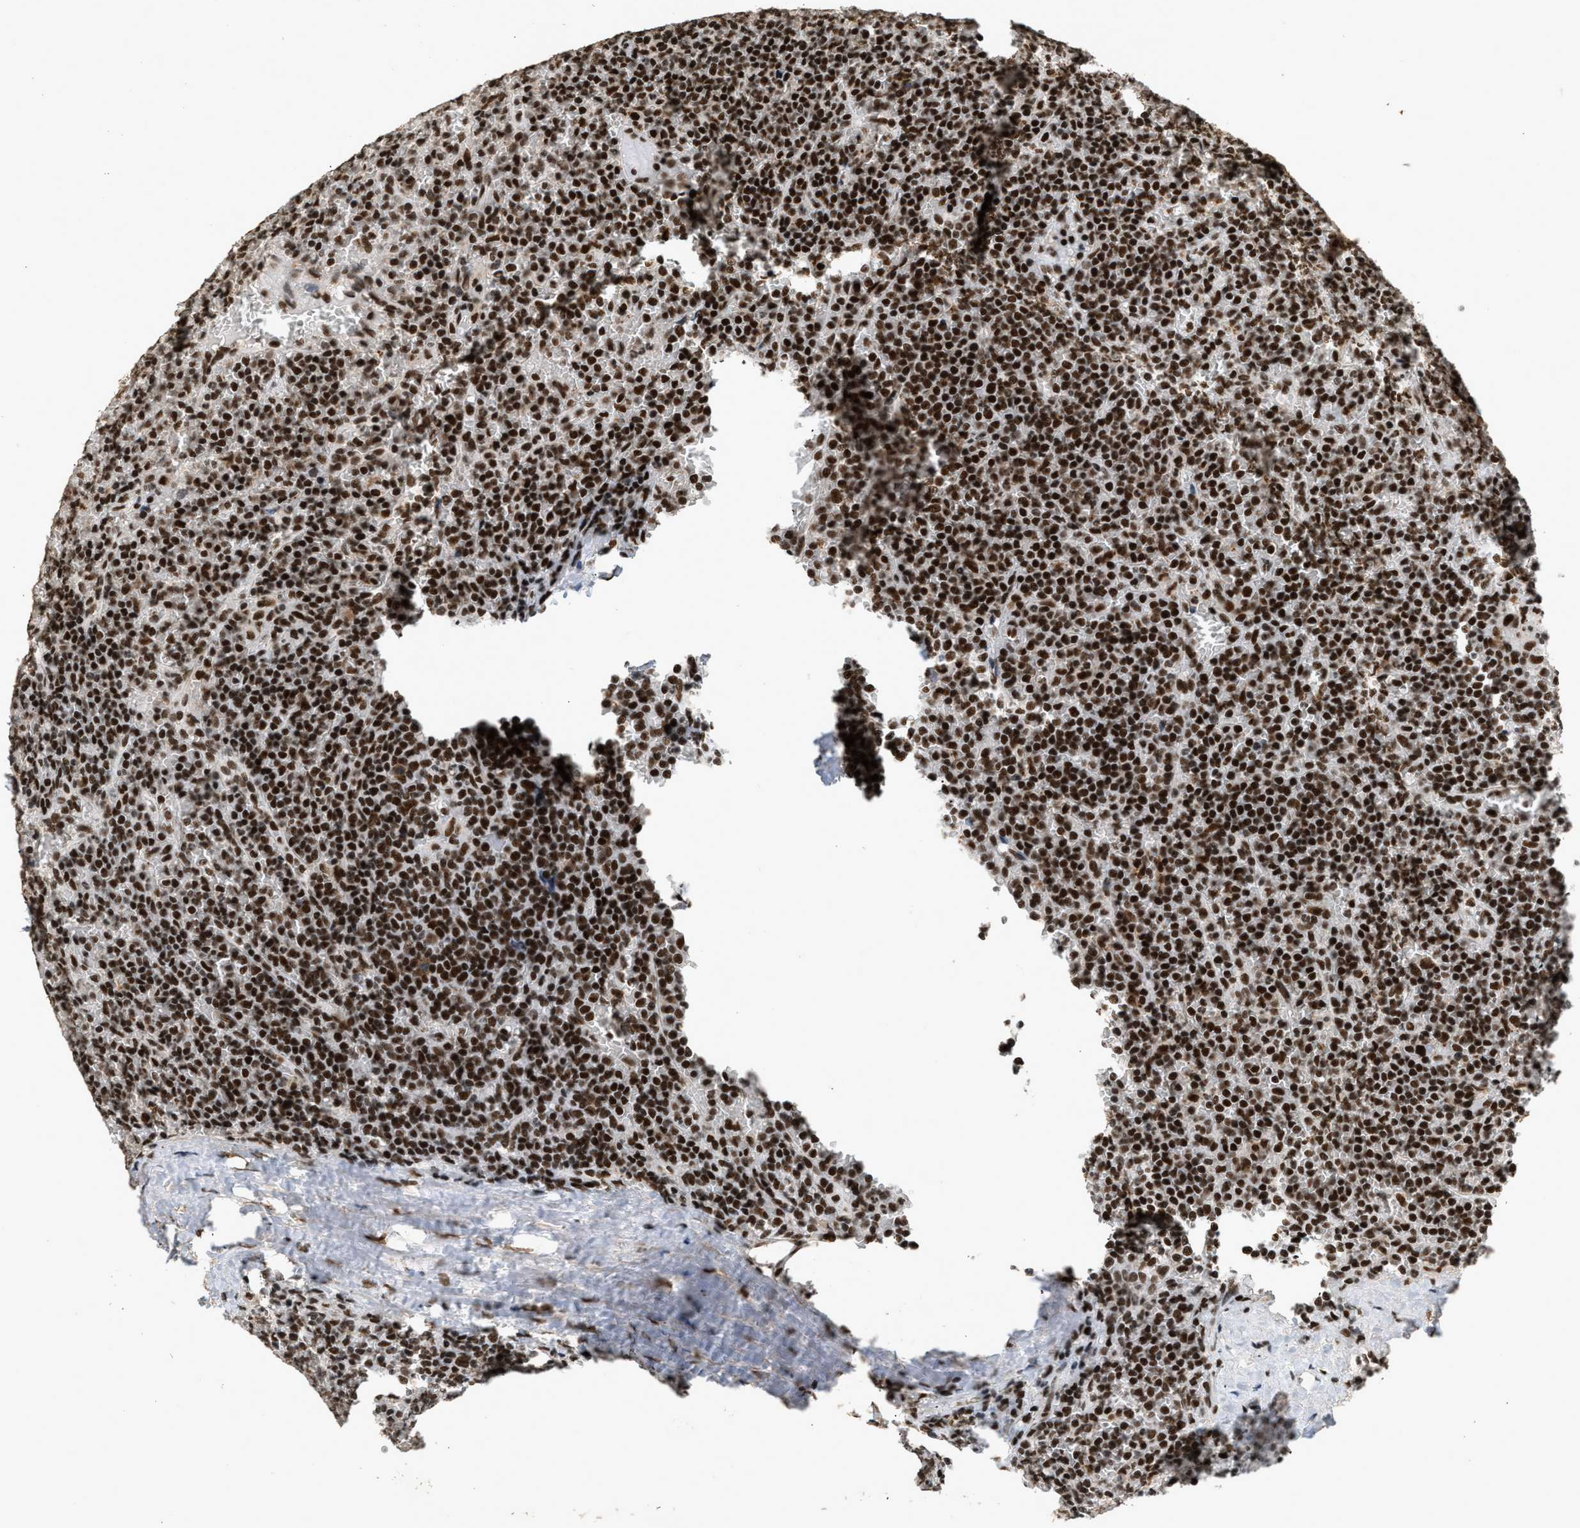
{"staining": {"intensity": "strong", "quantity": ">75%", "location": "nuclear"}, "tissue": "lymphoma", "cell_type": "Tumor cells", "image_type": "cancer", "snomed": [{"axis": "morphology", "description": "Malignant lymphoma, non-Hodgkin's type, Low grade"}, {"axis": "topography", "description": "Spleen"}], "caption": "A micrograph showing strong nuclear staining in approximately >75% of tumor cells in low-grade malignant lymphoma, non-Hodgkin's type, as visualized by brown immunohistochemical staining.", "gene": "SMARCB1", "patient": {"sex": "female", "age": 19}}